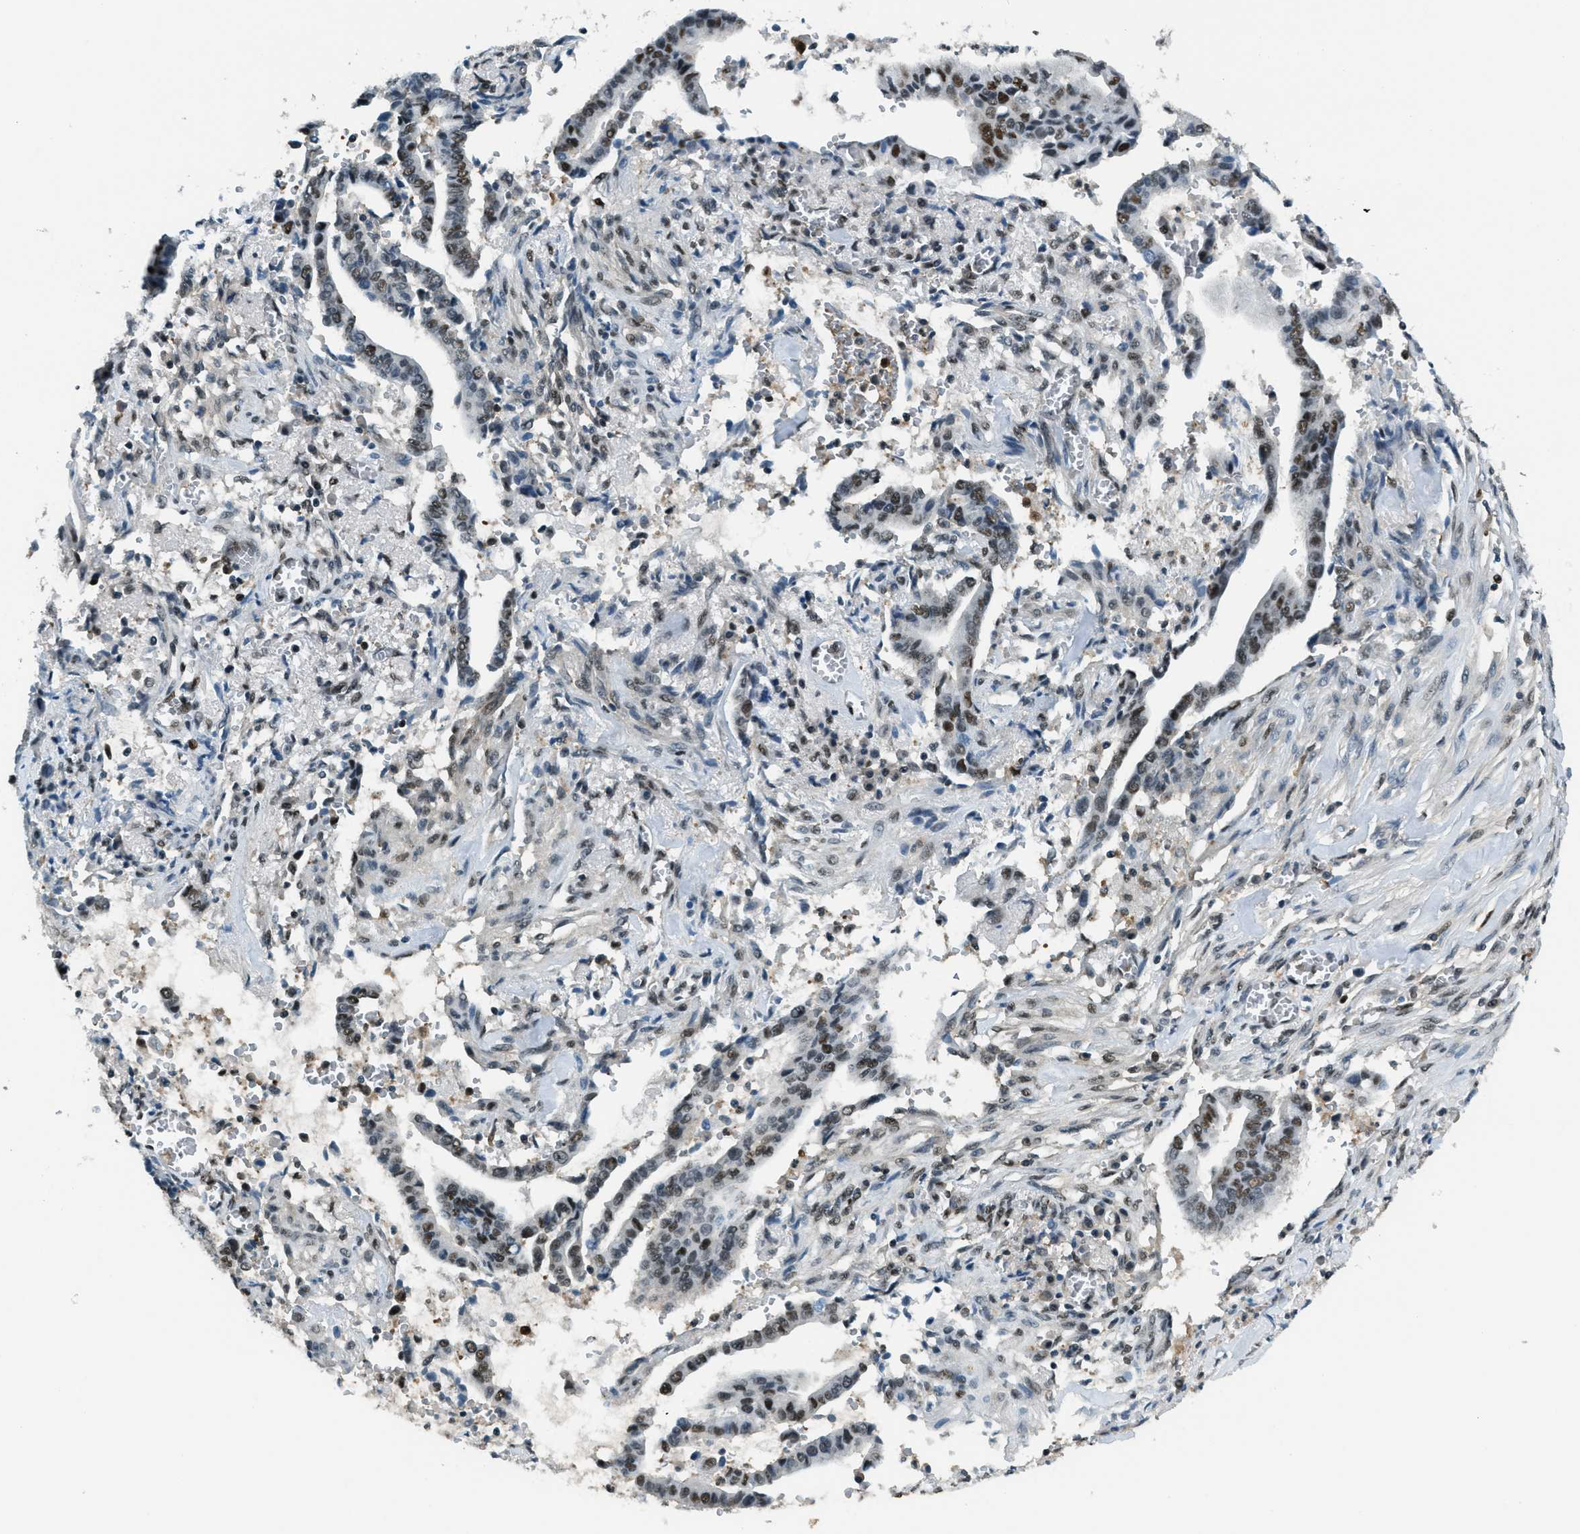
{"staining": {"intensity": "moderate", "quantity": "25%-75%", "location": "nuclear"}, "tissue": "cervical cancer", "cell_type": "Tumor cells", "image_type": "cancer", "snomed": [{"axis": "morphology", "description": "Adenocarcinoma, NOS"}, {"axis": "topography", "description": "Cervix"}], "caption": "Brown immunohistochemical staining in human cervical cancer (adenocarcinoma) shows moderate nuclear expression in about 25%-75% of tumor cells.", "gene": "OGFR", "patient": {"sex": "female", "age": 44}}